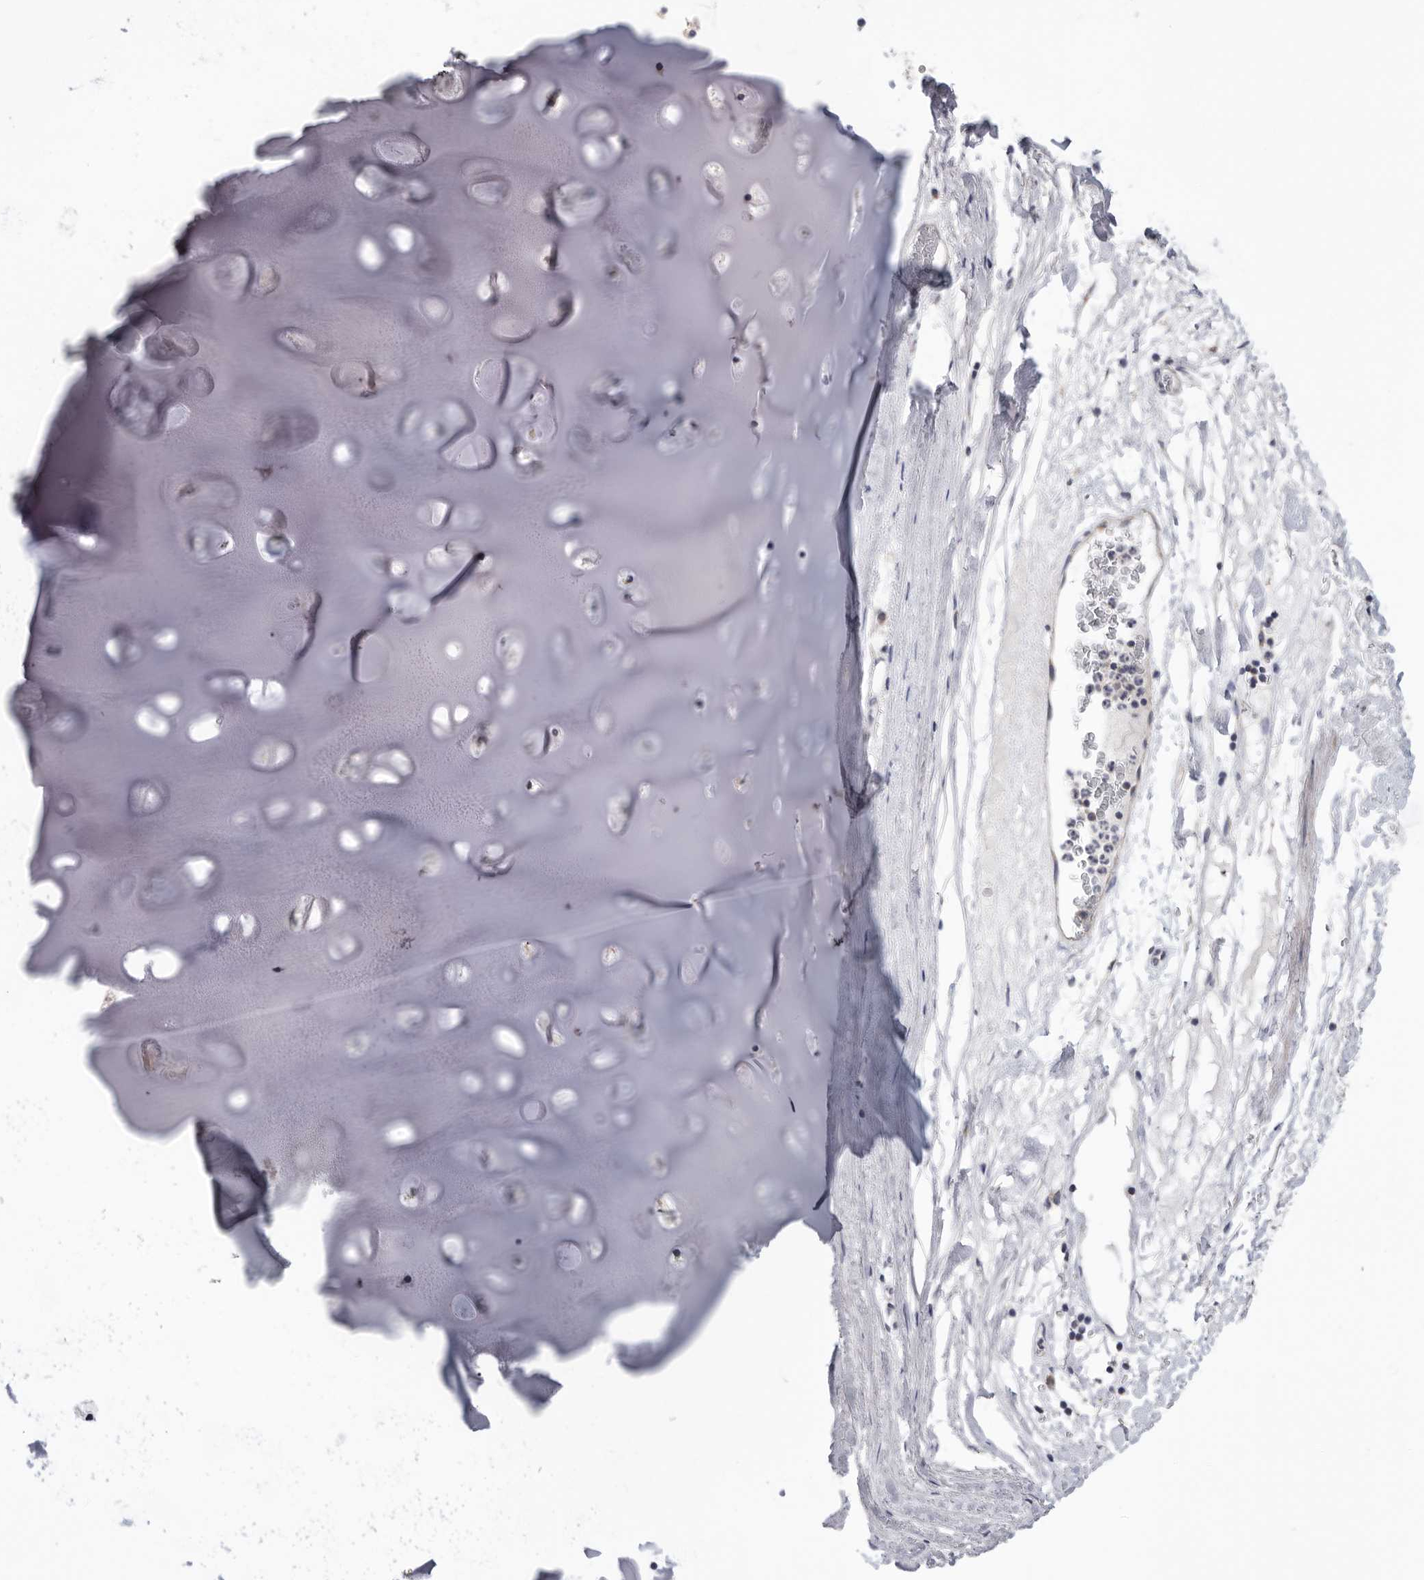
{"staining": {"intensity": "negative", "quantity": "none", "location": "none"}, "tissue": "adipose tissue", "cell_type": "Adipocytes", "image_type": "normal", "snomed": [{"axis": "morphology", "description": "Normal tissue, NOS"}, {"axis": "topography", "description": "Cartilage tissue"}], "caption": "IHC histopathology image of unremarkable adipose tissue: adipose tissue stained with DAB shows no significant protein expression in adipocytes.", "gene": "MTFR1L", "patient": {"sex": "female", "age": 63}}